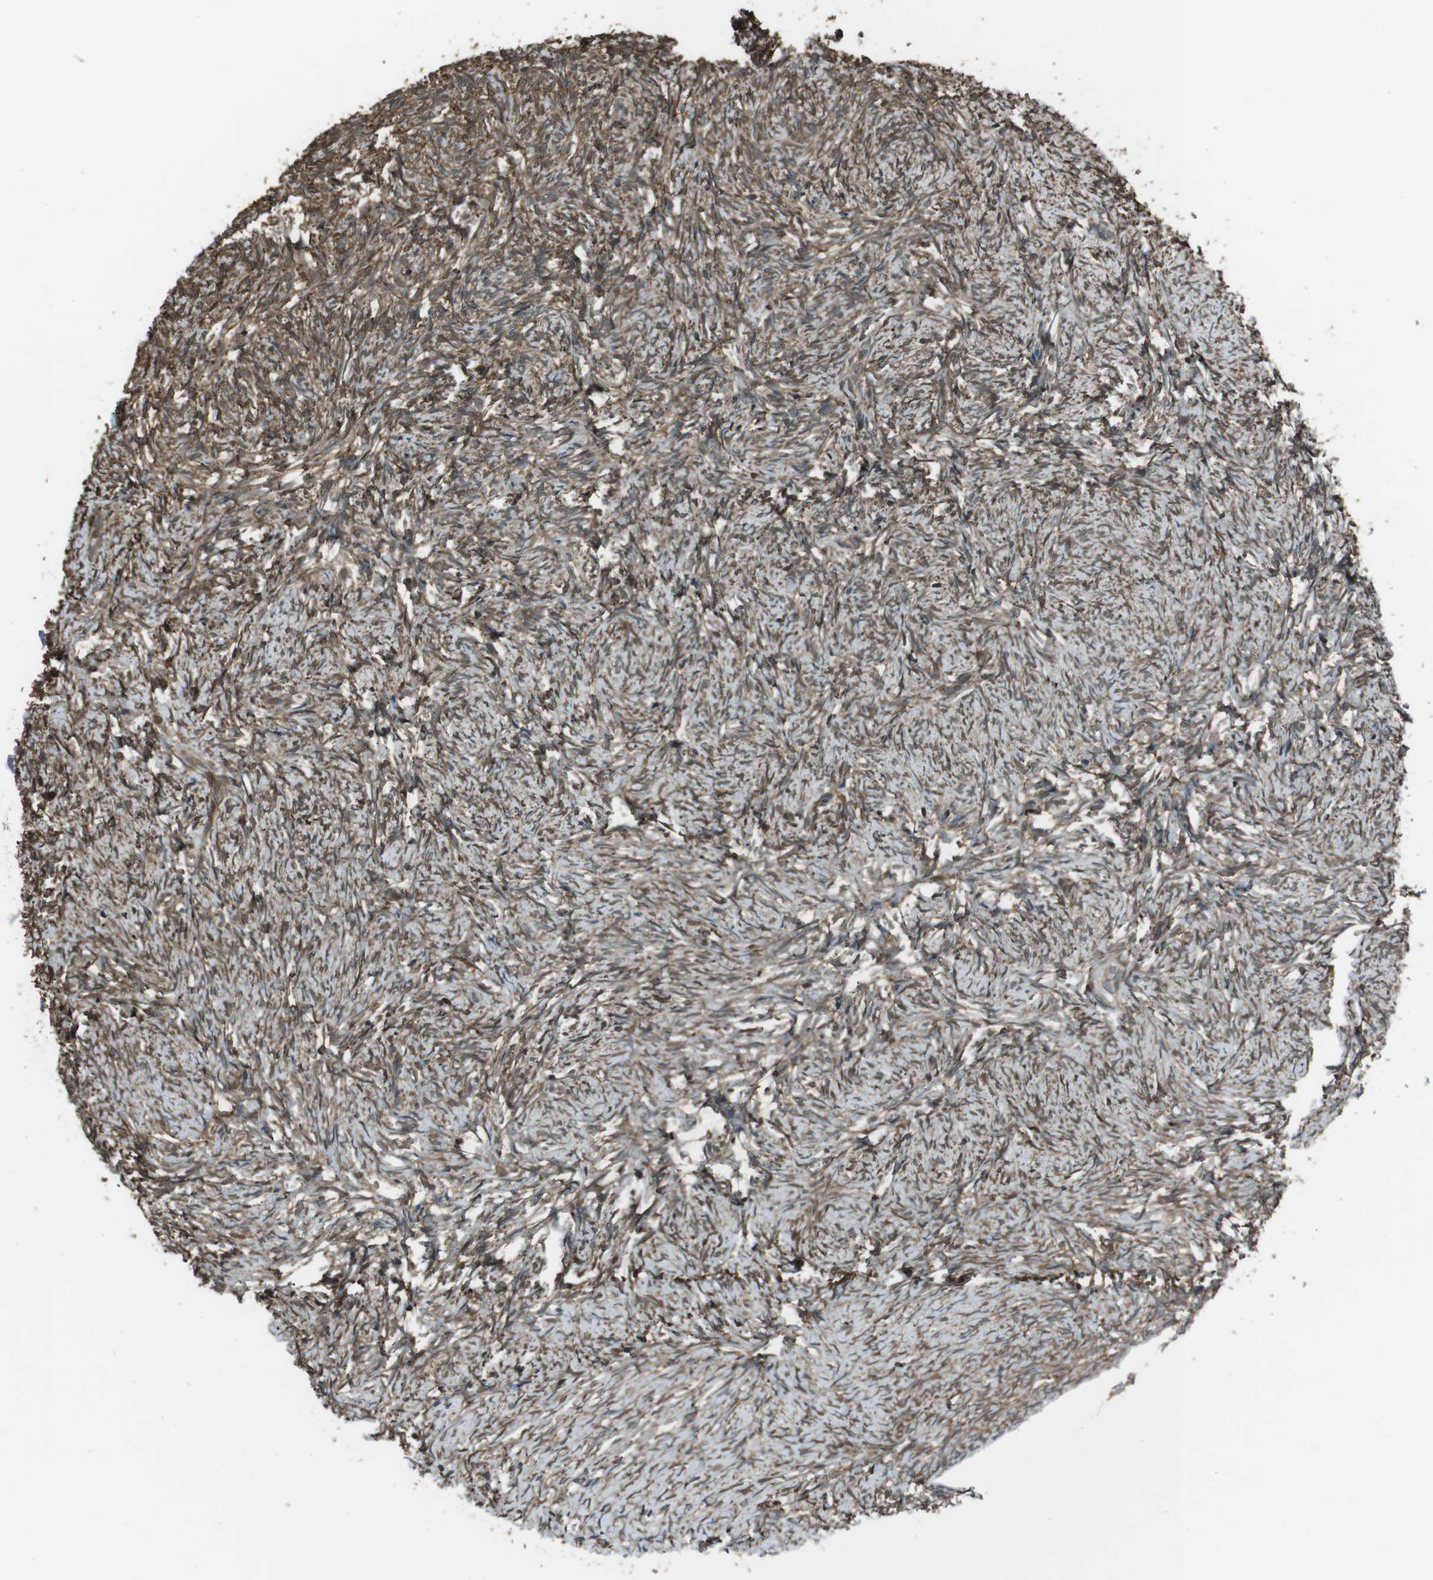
{"staining": {"intensity": "moderate", "quantity": ">75%", "location": "cytoplasmic/membranous"}, "tissue": "ovary", "cell_type": "Ovarian stroma cells", "image_type": "normal", "snomed": [{"axis": "morphology", "description": "Normal tissue, NOS"}, {"axis": "topography", "description": "Ovary"}], "caption": "A histopathology image of ovary stained for a protein displays moderate cytoplasmic/membranous brown staining in ovarian stroma cells. Nuclei are stained in blue.", "gene": "TWSG1", "patient": {"sex": "female", "age": 60}}